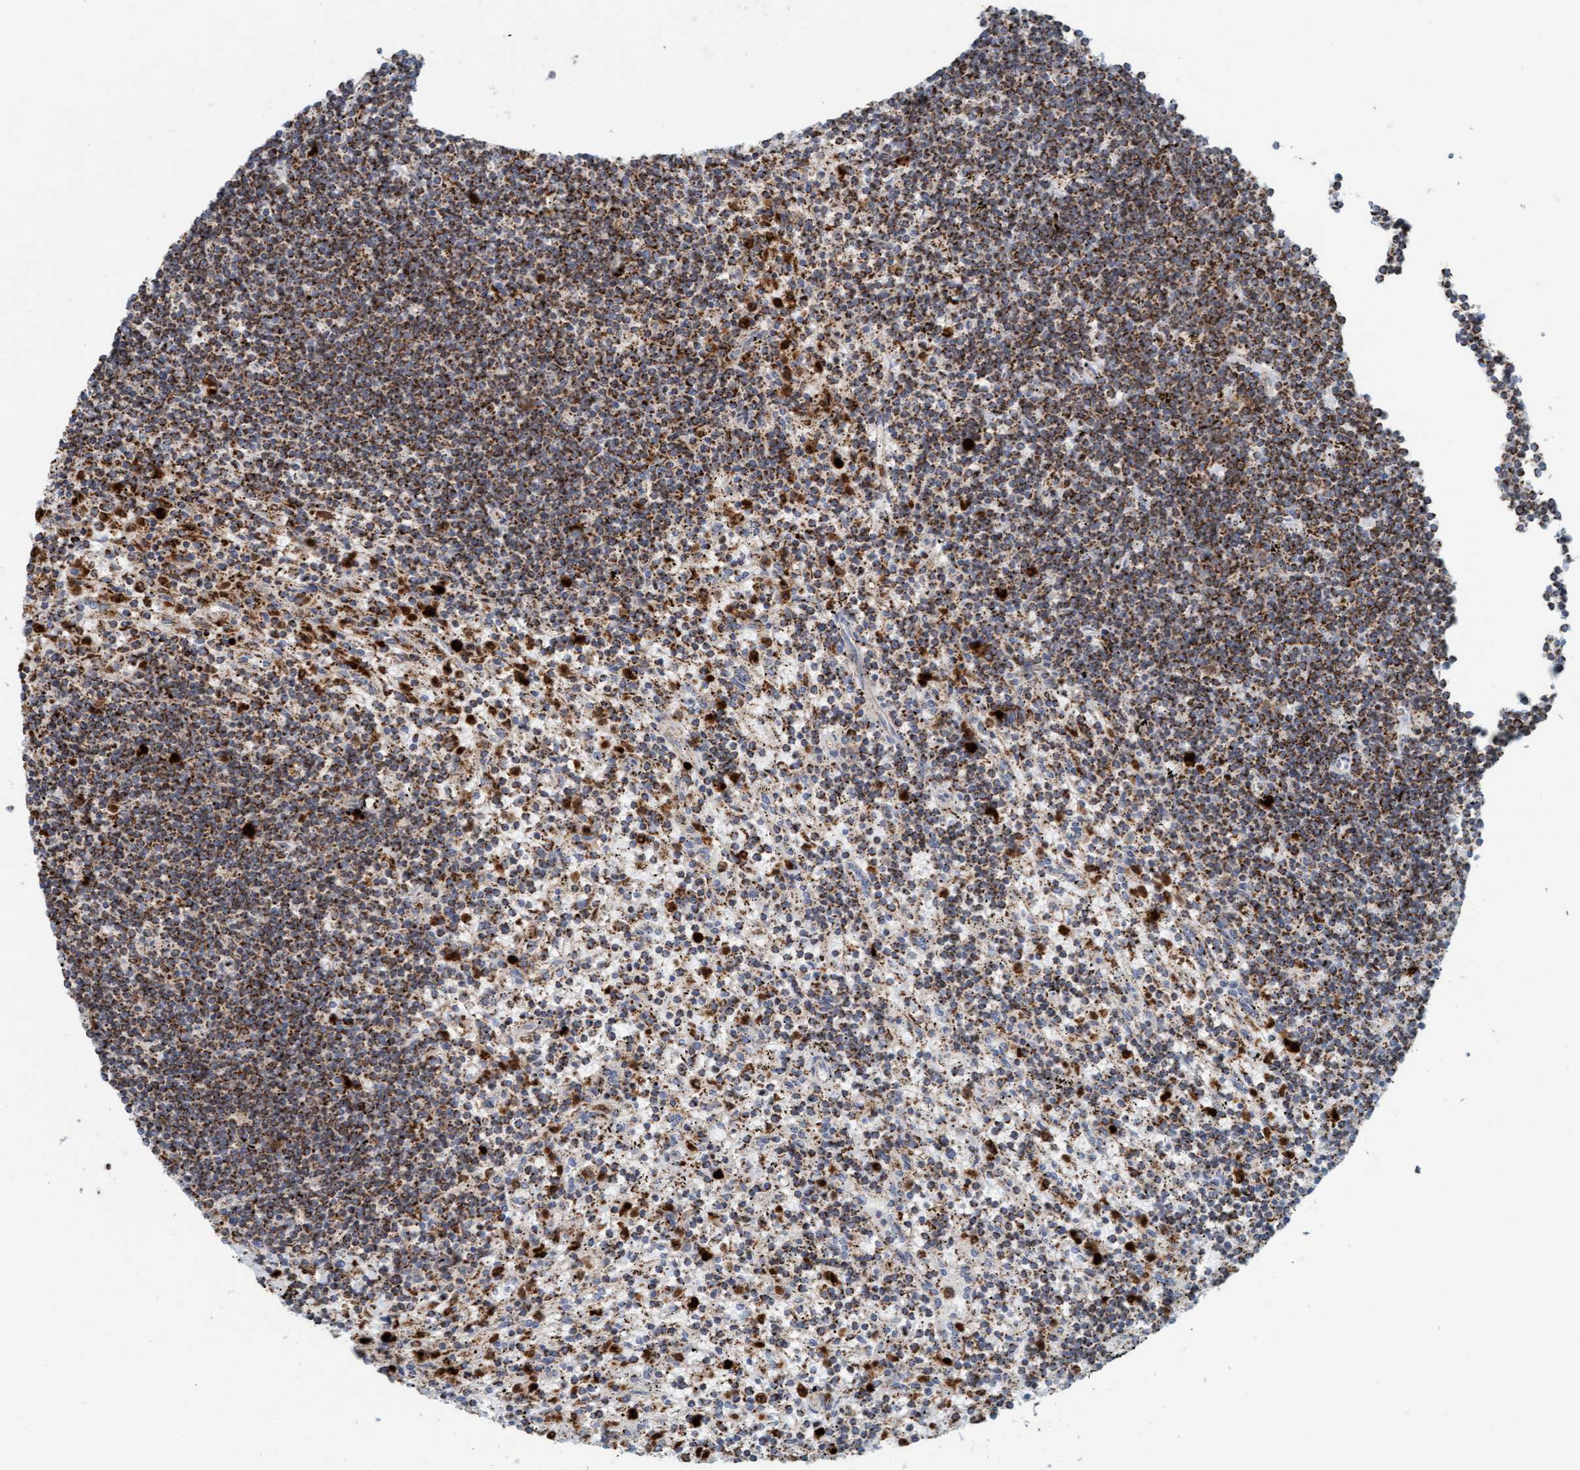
{"staining": {"intensity": "strong", "quantity": ">75%", "location": "cytoplasmic/membranous"}, "tissue": "lymphoma", "cell_type": "Tumor cells", "image_type": "cancer", "snomed": [{"axis": "morphology", "description": "Malignant lymphoma, non-Hodgkin's type, Low grade"}, {"axis": "topography", "description": "Spleen"}], "caption": "Protein staining reveals strong cytoplasmic/membranous expression in approximately >75% of tumor cells in lymphoma.", "gene": "B9D1", "patient": {"sex": "male", "age": 76}}